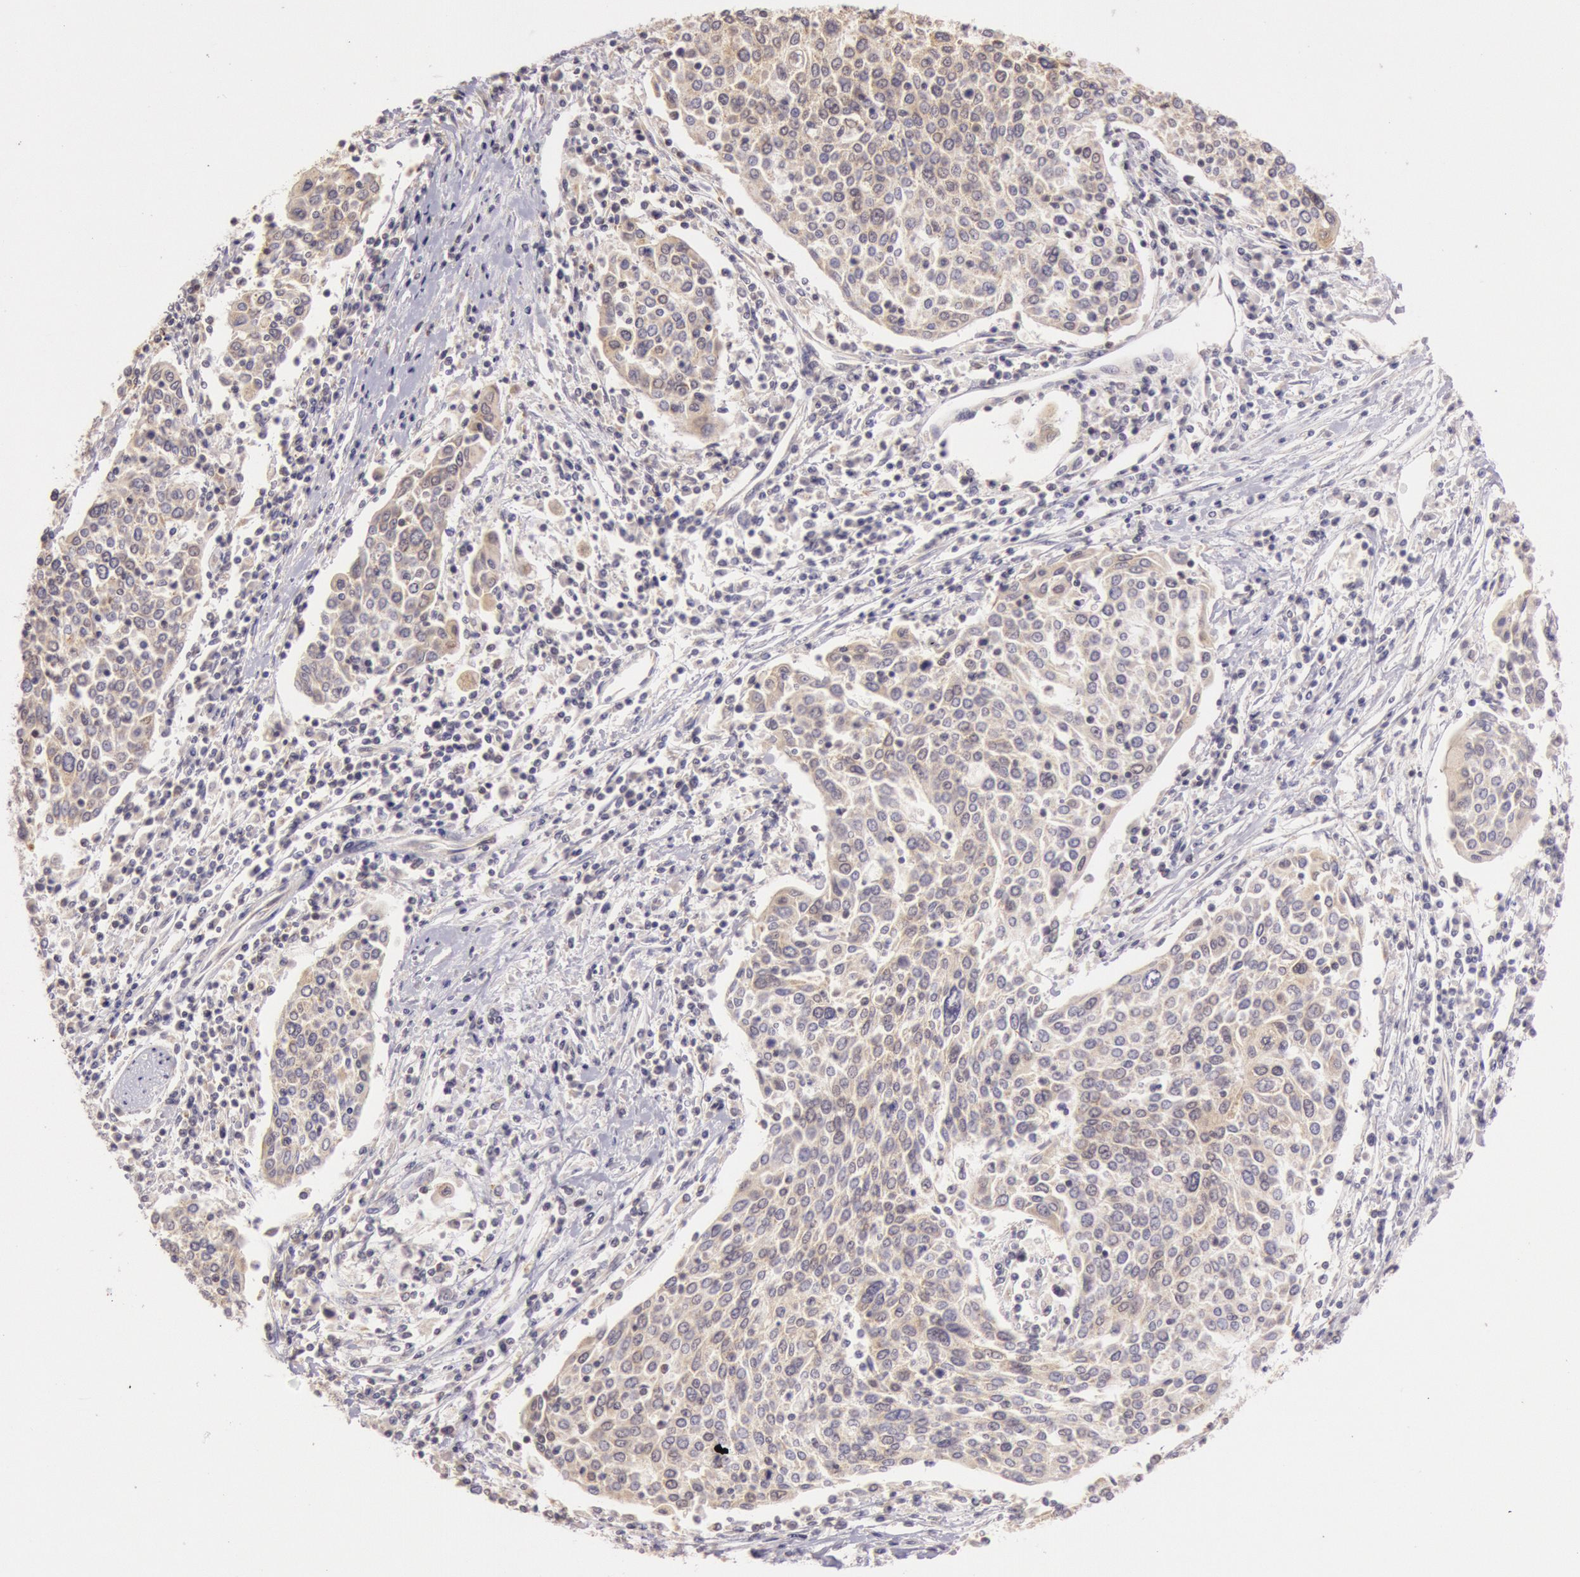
{"staining": {"intensity": "moderate", "quantity": ">75%", "location": "cytoplasmic/membranous"}, "tissue": "cervical cancer", "cell_type": "Tumor cells", "image_type": "cancer", "snomed": [{"axis": "morphology", "description": "Squamous cell carcinoma, NOS"}, {"axis": "topography", "description": "Cervix"}], "caption": "Protein positivity by IHC exhibits moderate cytoplasmic/membranous positivity in approximately >75% of tumor cells in cervical cancer (squamous cell carcinoma).", "gene": "CDK16", "patient": {"sex": "female", "age": 40}}